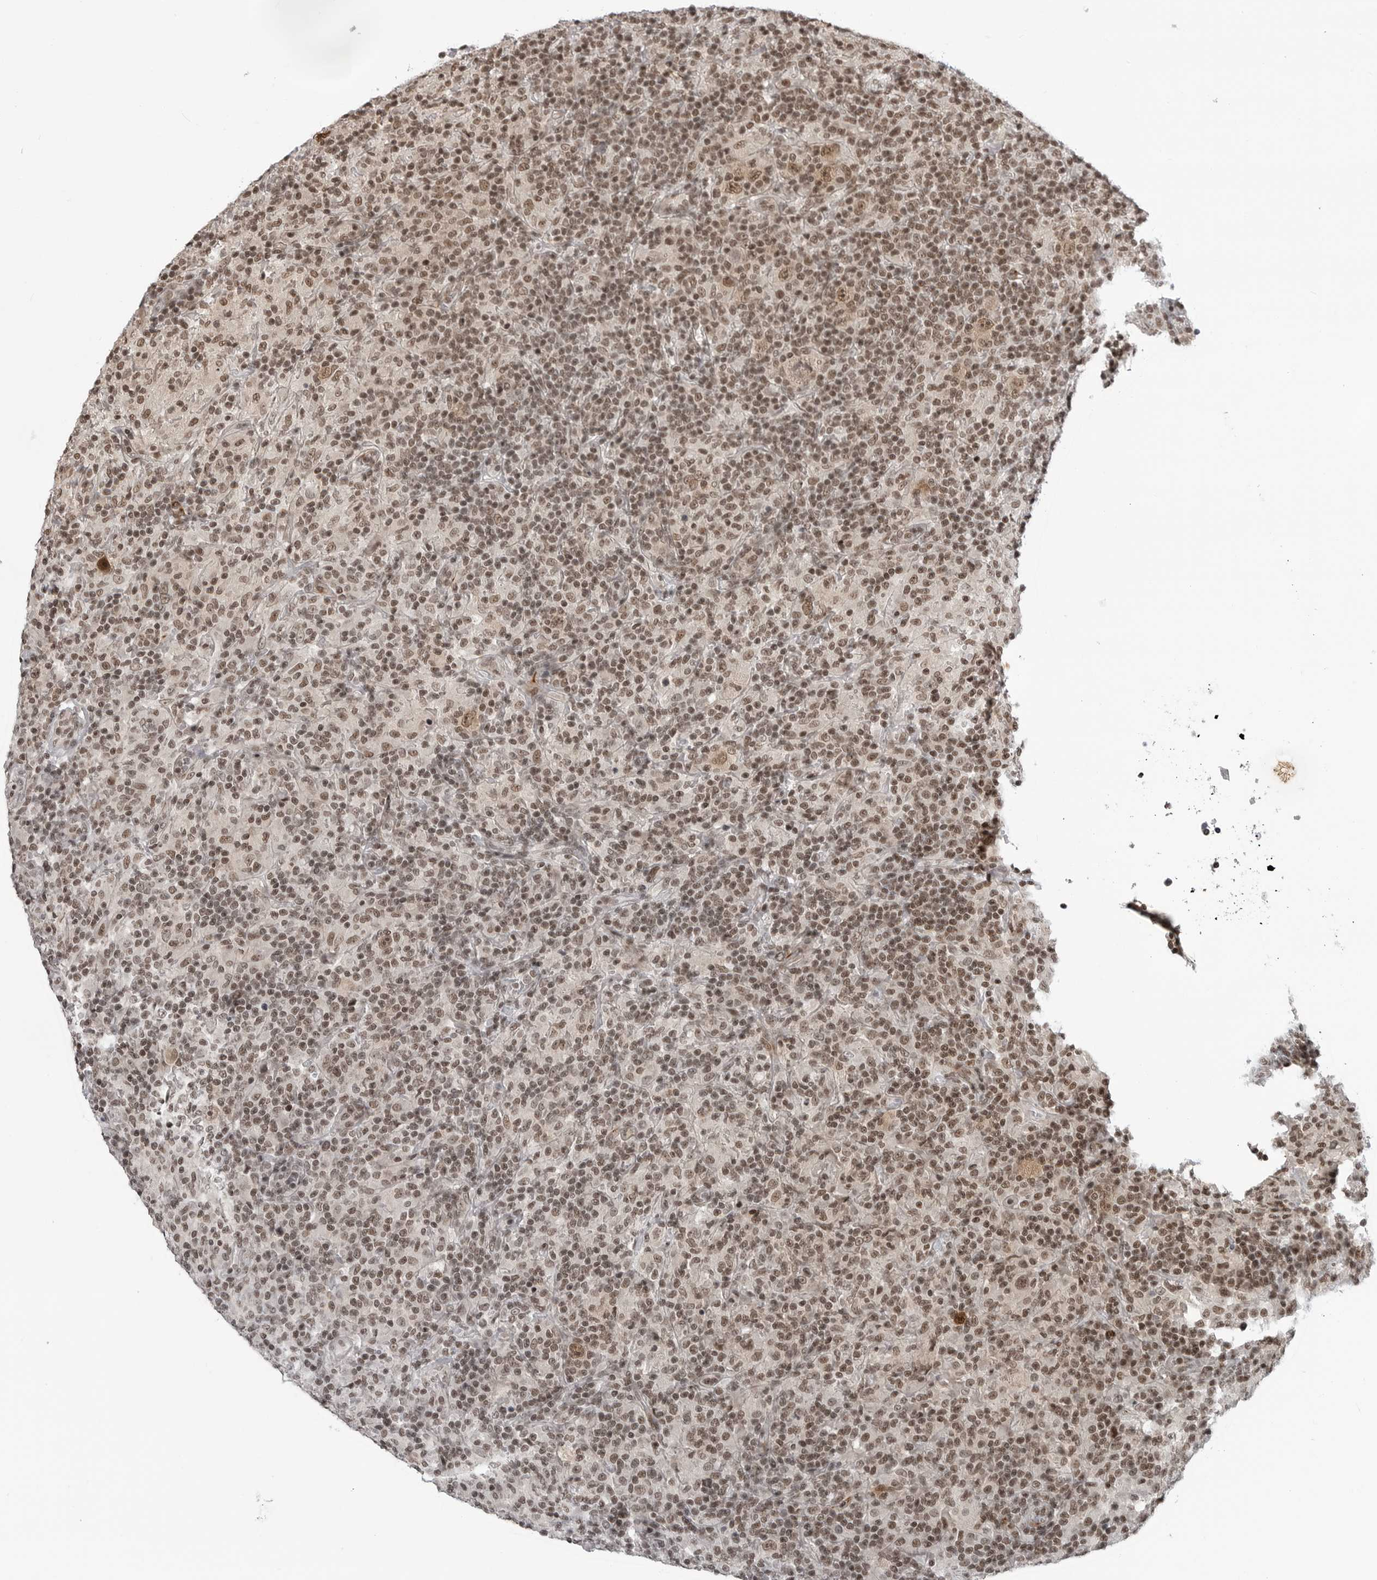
{"staining": {"intensity": "moderate", "quantity": ">75%", "location": "nuclear"}, "tissue": "lymphoma", "cell_type": "Tumor cells", "image_type": "cancer", "snomed": [{"axis": "morphology", "description": "Hodgkin's disease, NOS"}, {"axis": "topography", "description": "Lymph node"}], "caption": "Protein staining of Hodgkin's disease tissue displays moderate nuclear staining in approximately >75% of tumor cells.", "gene": "TRIM66", "patient": {"sex": "male", "age": 70}}